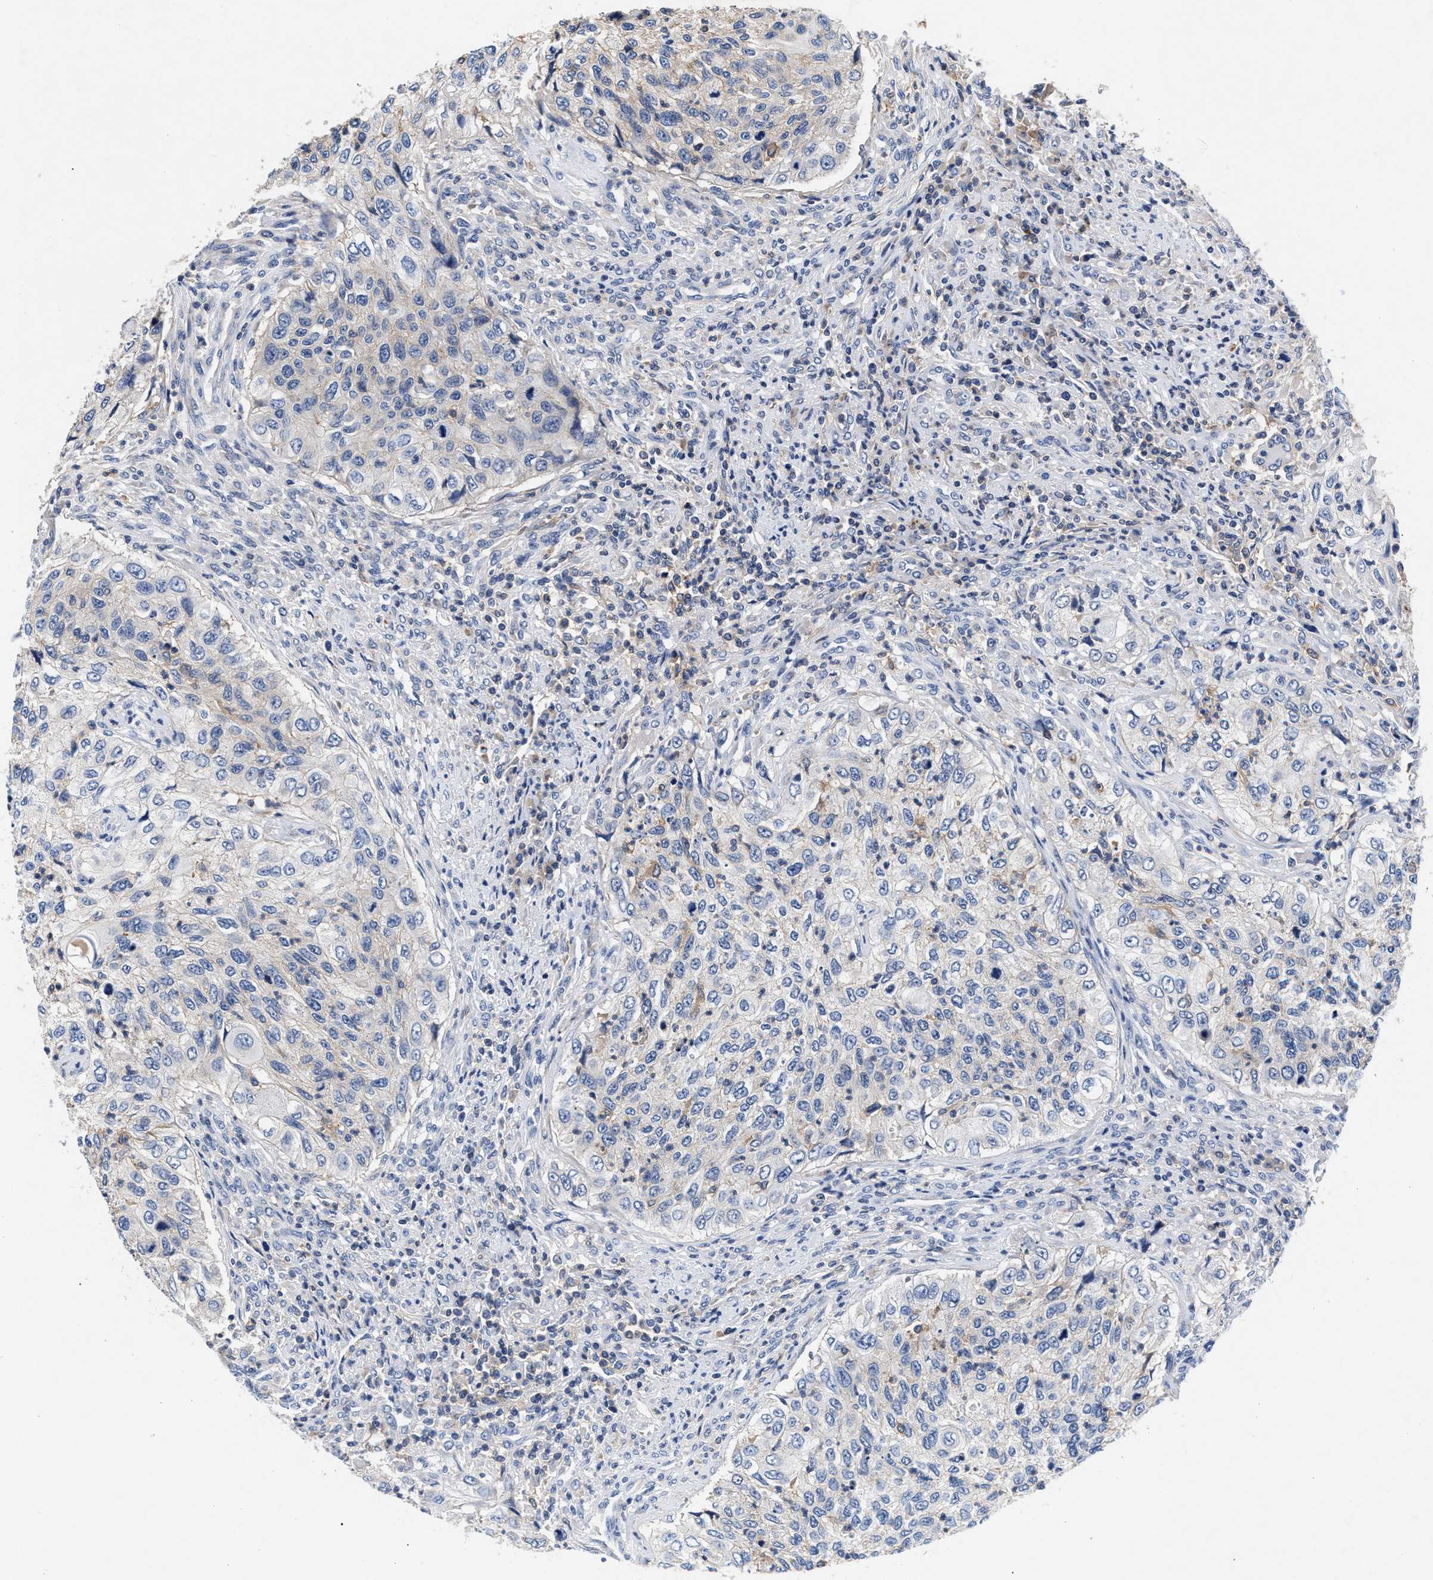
{"staining": {"intensity": "negative", "quantity": "none", "location": "none"}, "tissue": "urothelial cancer", "cell_type": "Tumor cells", "image_type": "cancer", "snomed": [{"axis": "morphology", "description": "Urothelial carcinoma, High grade"}, {"axis": "topography", "description": "Urinary bladder"}], "caption": "Protein analysis of urothelial cancer reveals no significant expression in tumor cells.", "gene": "GNAI3", "patient": {"sex": "female", "age": 60}}